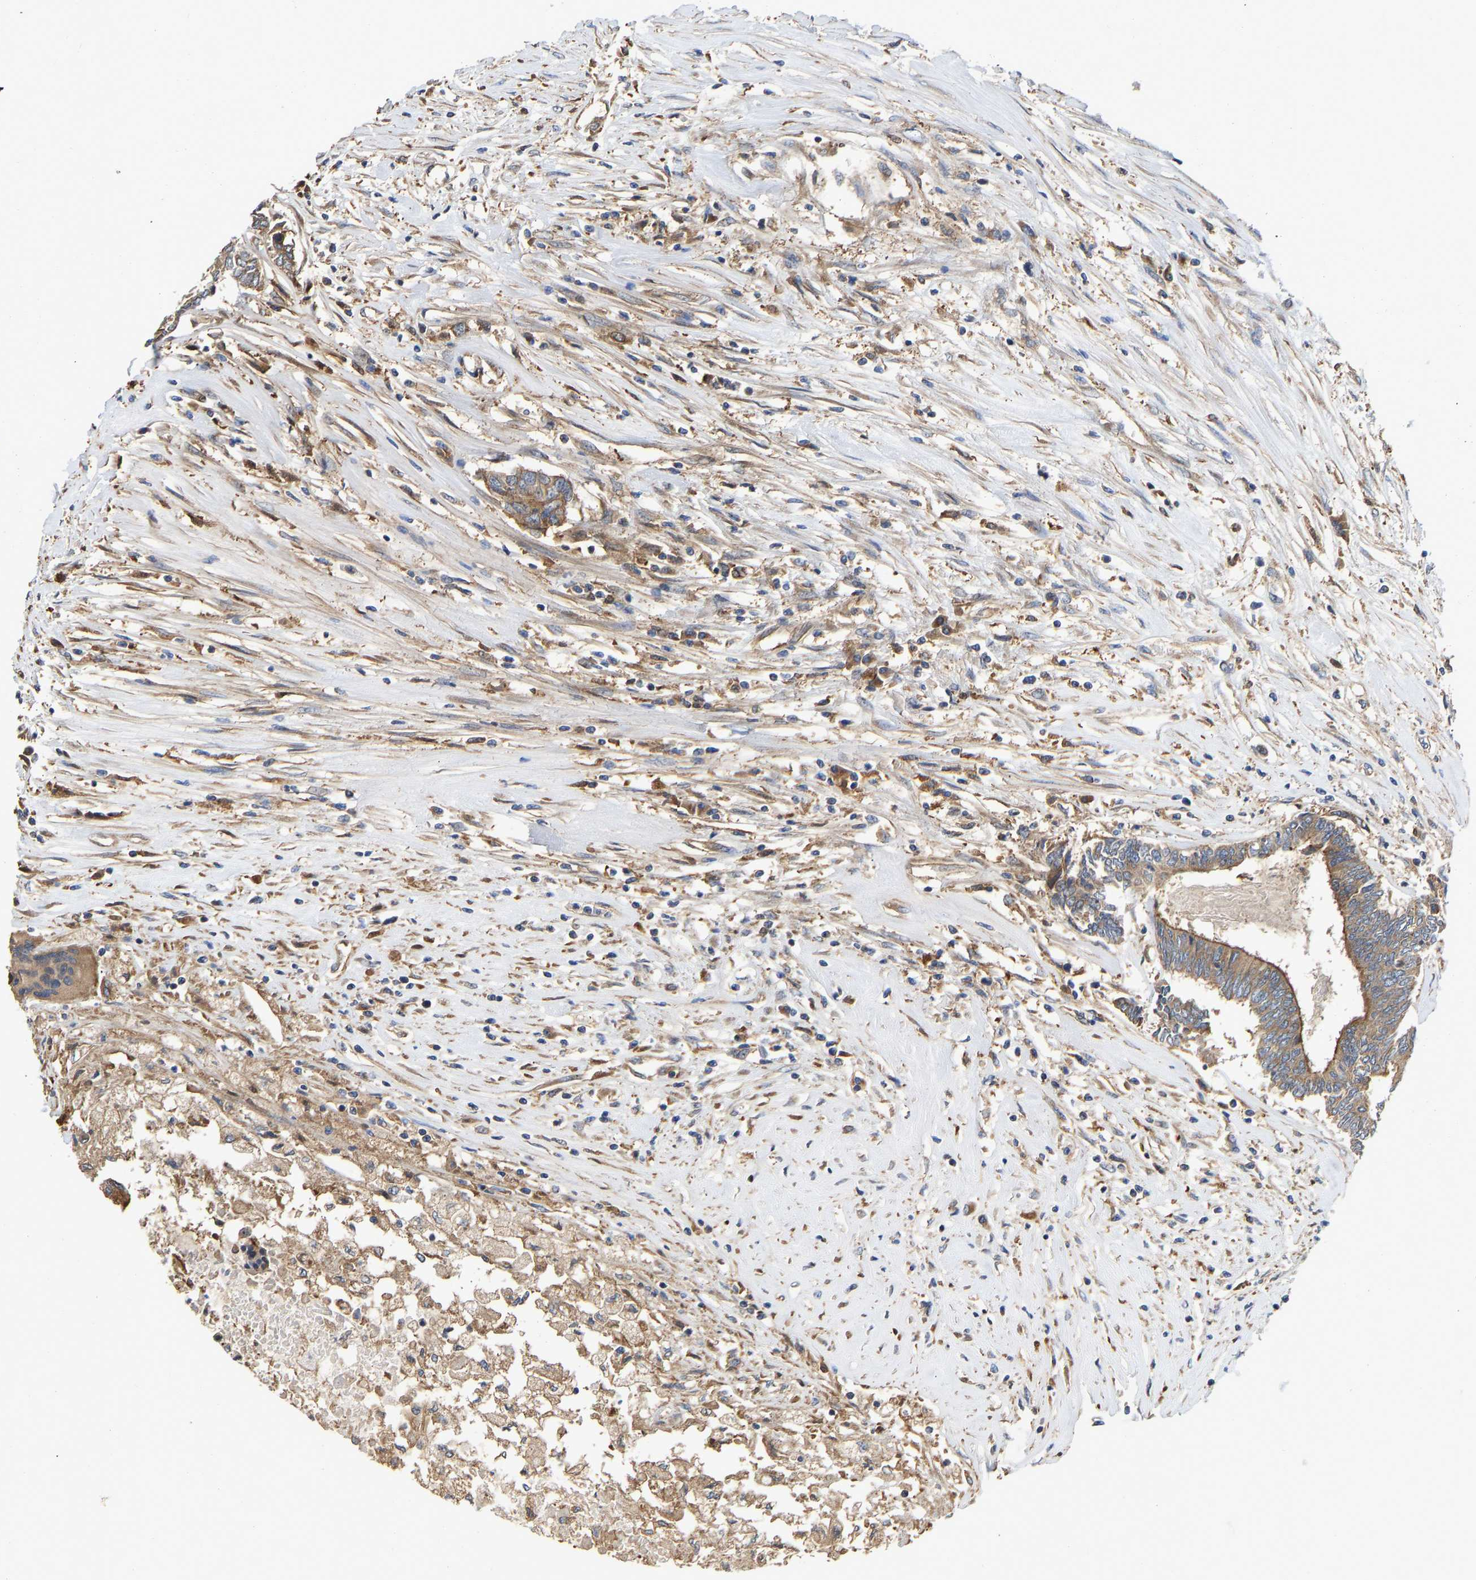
{"staining": {"intensity": "moderate", "quantity": ">75%", "location": "cytoplasmic/membranous"}, "tissue": "colorectal cancer", "cell_type": "Tumor cells", "image_type": "cancer", "snomed": [{"axis": "morphology", "description": "Adenocarcinoma, NOS"}, {"axis": "topography", "description": "Rectum"}], "caption": "Tumor cells demonstrate medium levels of moderate cytoplasmic/membranous expression in approximately >75% of cells in human adenocarcinoma (colorectal).", "gene": "FLNB", "patient": {"sex": "male", "age": 63}}